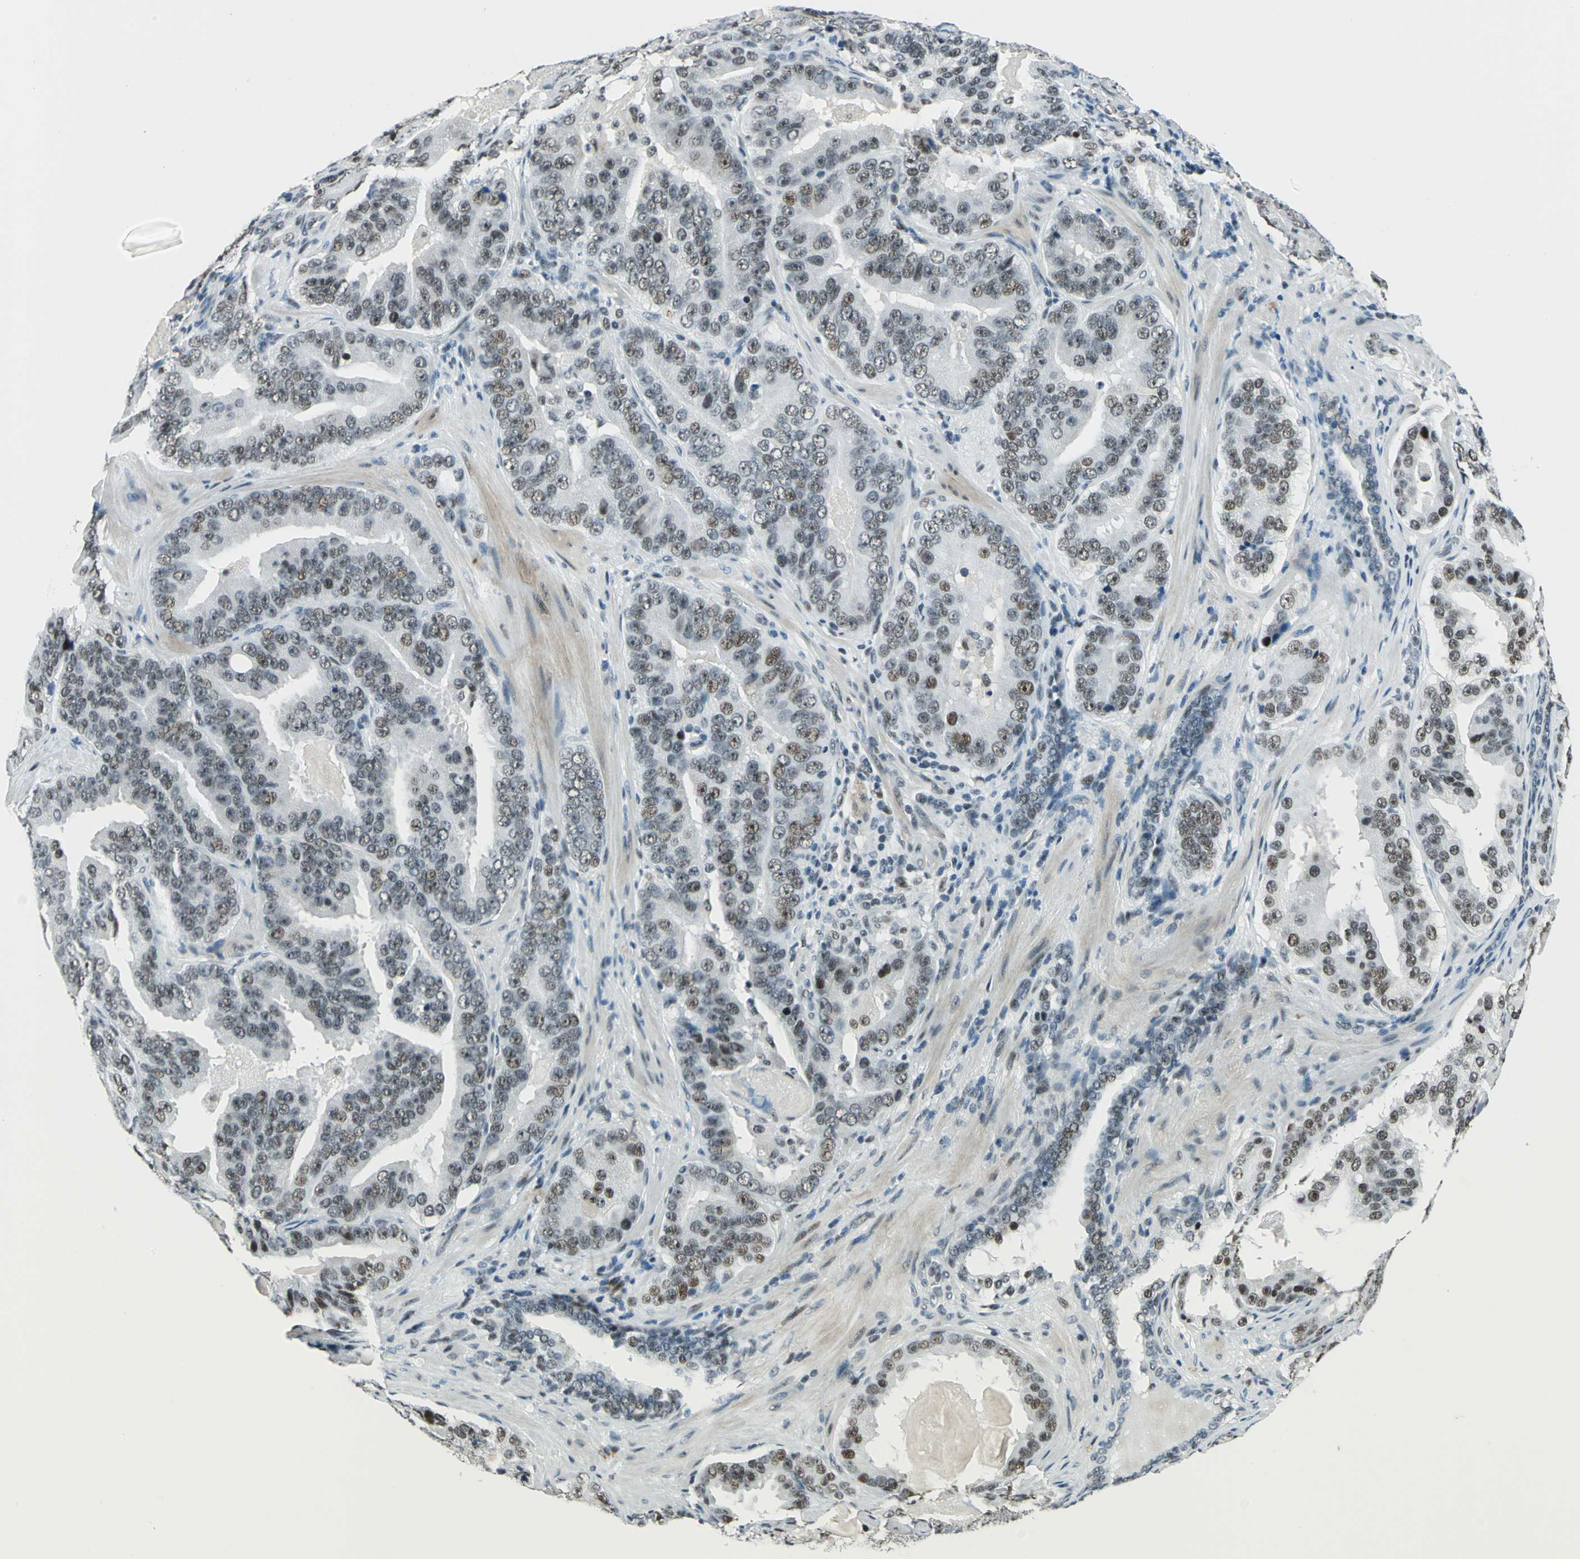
{"staining": {"intensity": "strong", "quantity": ">75%", "location": "nuclear"}, "tissue": "prostate cancer", "cell_type": "Tumor cells", "image_type": "cancer", "snomed": [{"axis": "morphology", "description": "Adenocarcinoma, Low grade"}, {"axis": "topography", "description": "Prostate"}], "caption": "The micrograph reveals a brown stain indicating the presence of a protein in the nuclear of tumor cells in prostate cancer (low-grade adenocarcinoma). Using DAB (brown) and hematoxylin (blue) stains, captured at high magnification using brightfield microscopy.", "gene": "KAT6B", "patient": {"sex": "male", "age": 59}}